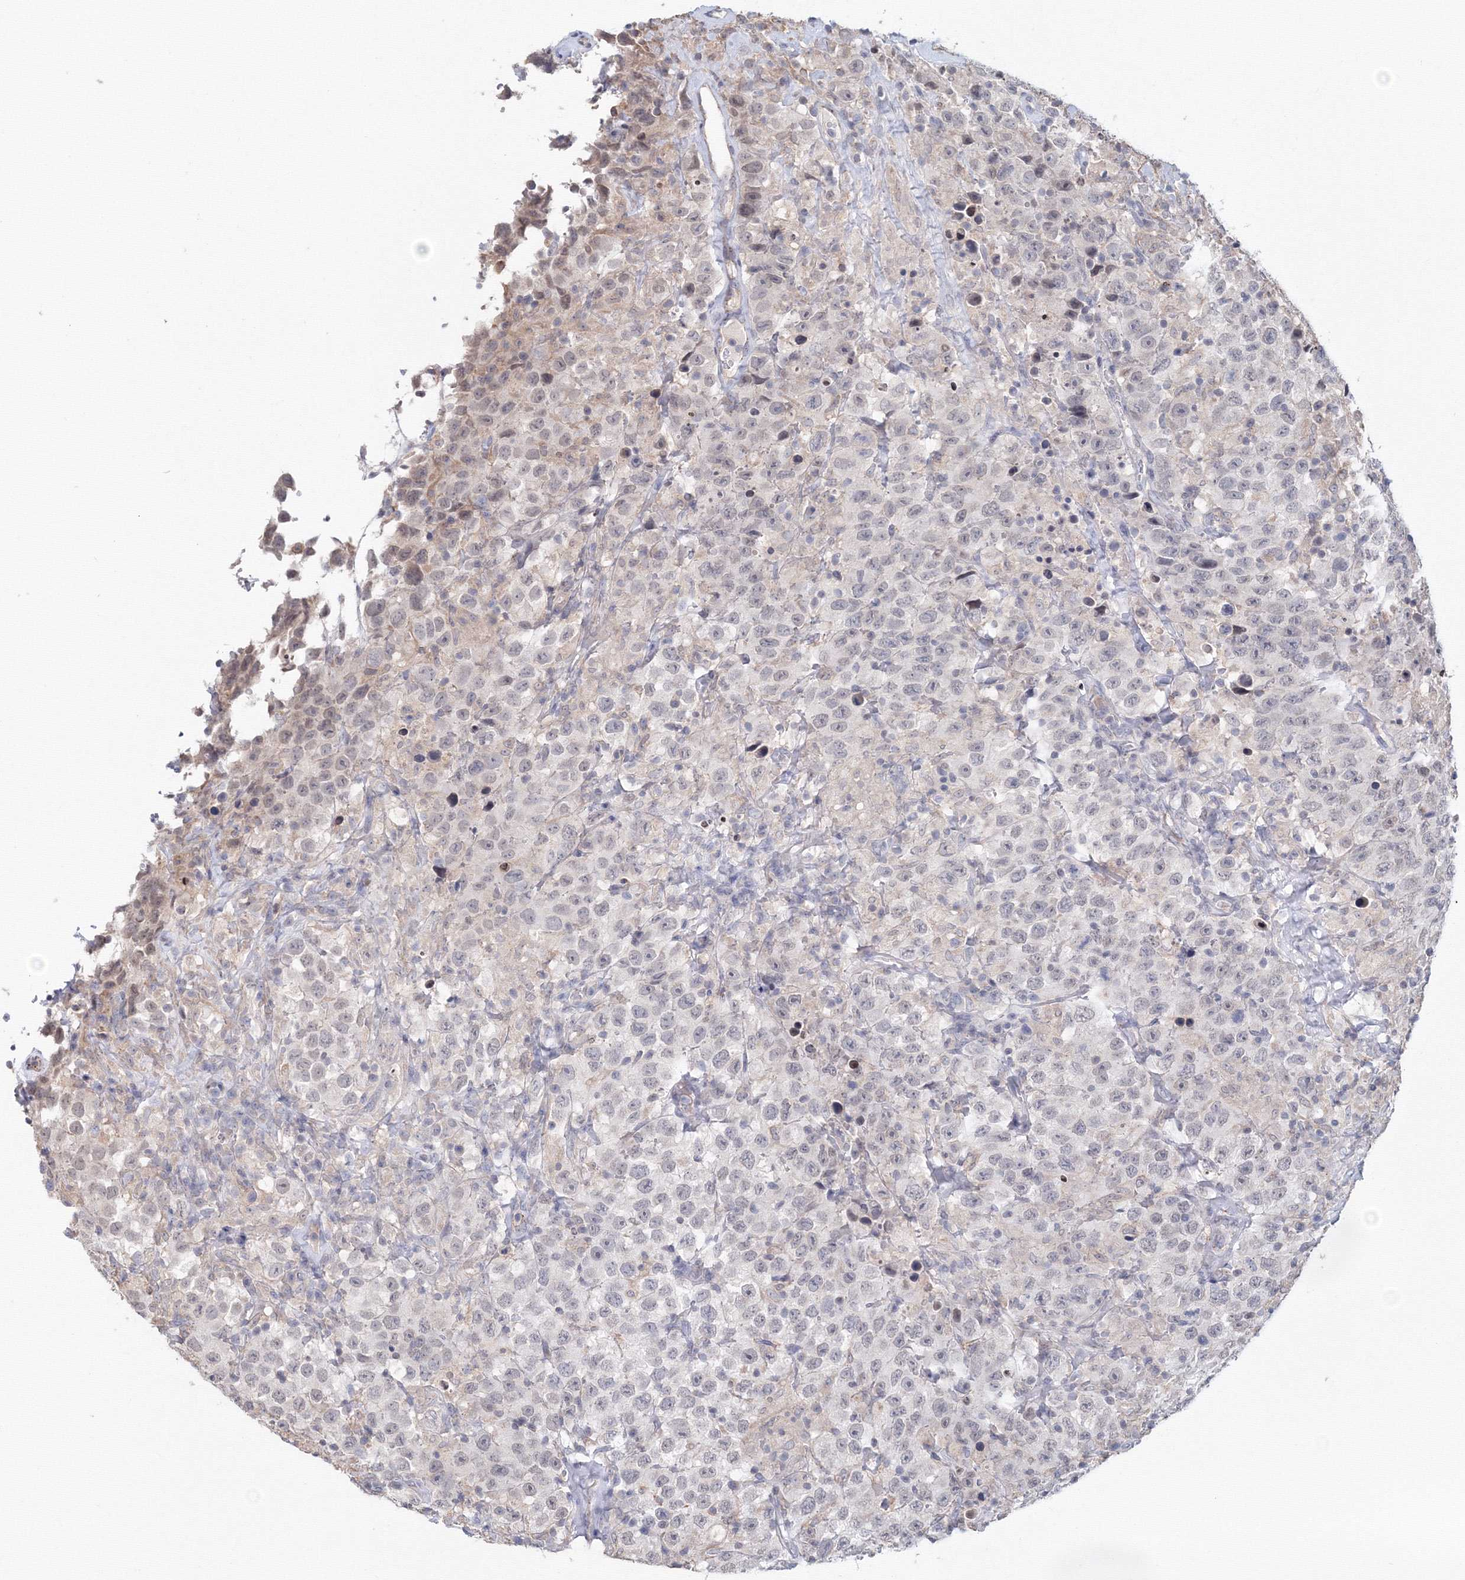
{"staining": {"intensity": "negative", "quantity": "none", "location": "none"}, "tissue": "testis cancer", "cell_type": "Tumor cells", "image_type": "cancer", "snomed": [{"axis": "morphology", "description": "Seminoma, NOS"}, {"axis": "topography", "description": "Testis"}], "caption": "High power microscopy histopathology image of an immunohistochemistry (IHC) photomicrograph of testis seminoma, revealing no significant expression in tumor cells.", "gene": "SLC7A7", "patient": {"sex": "male", "age": 41}}